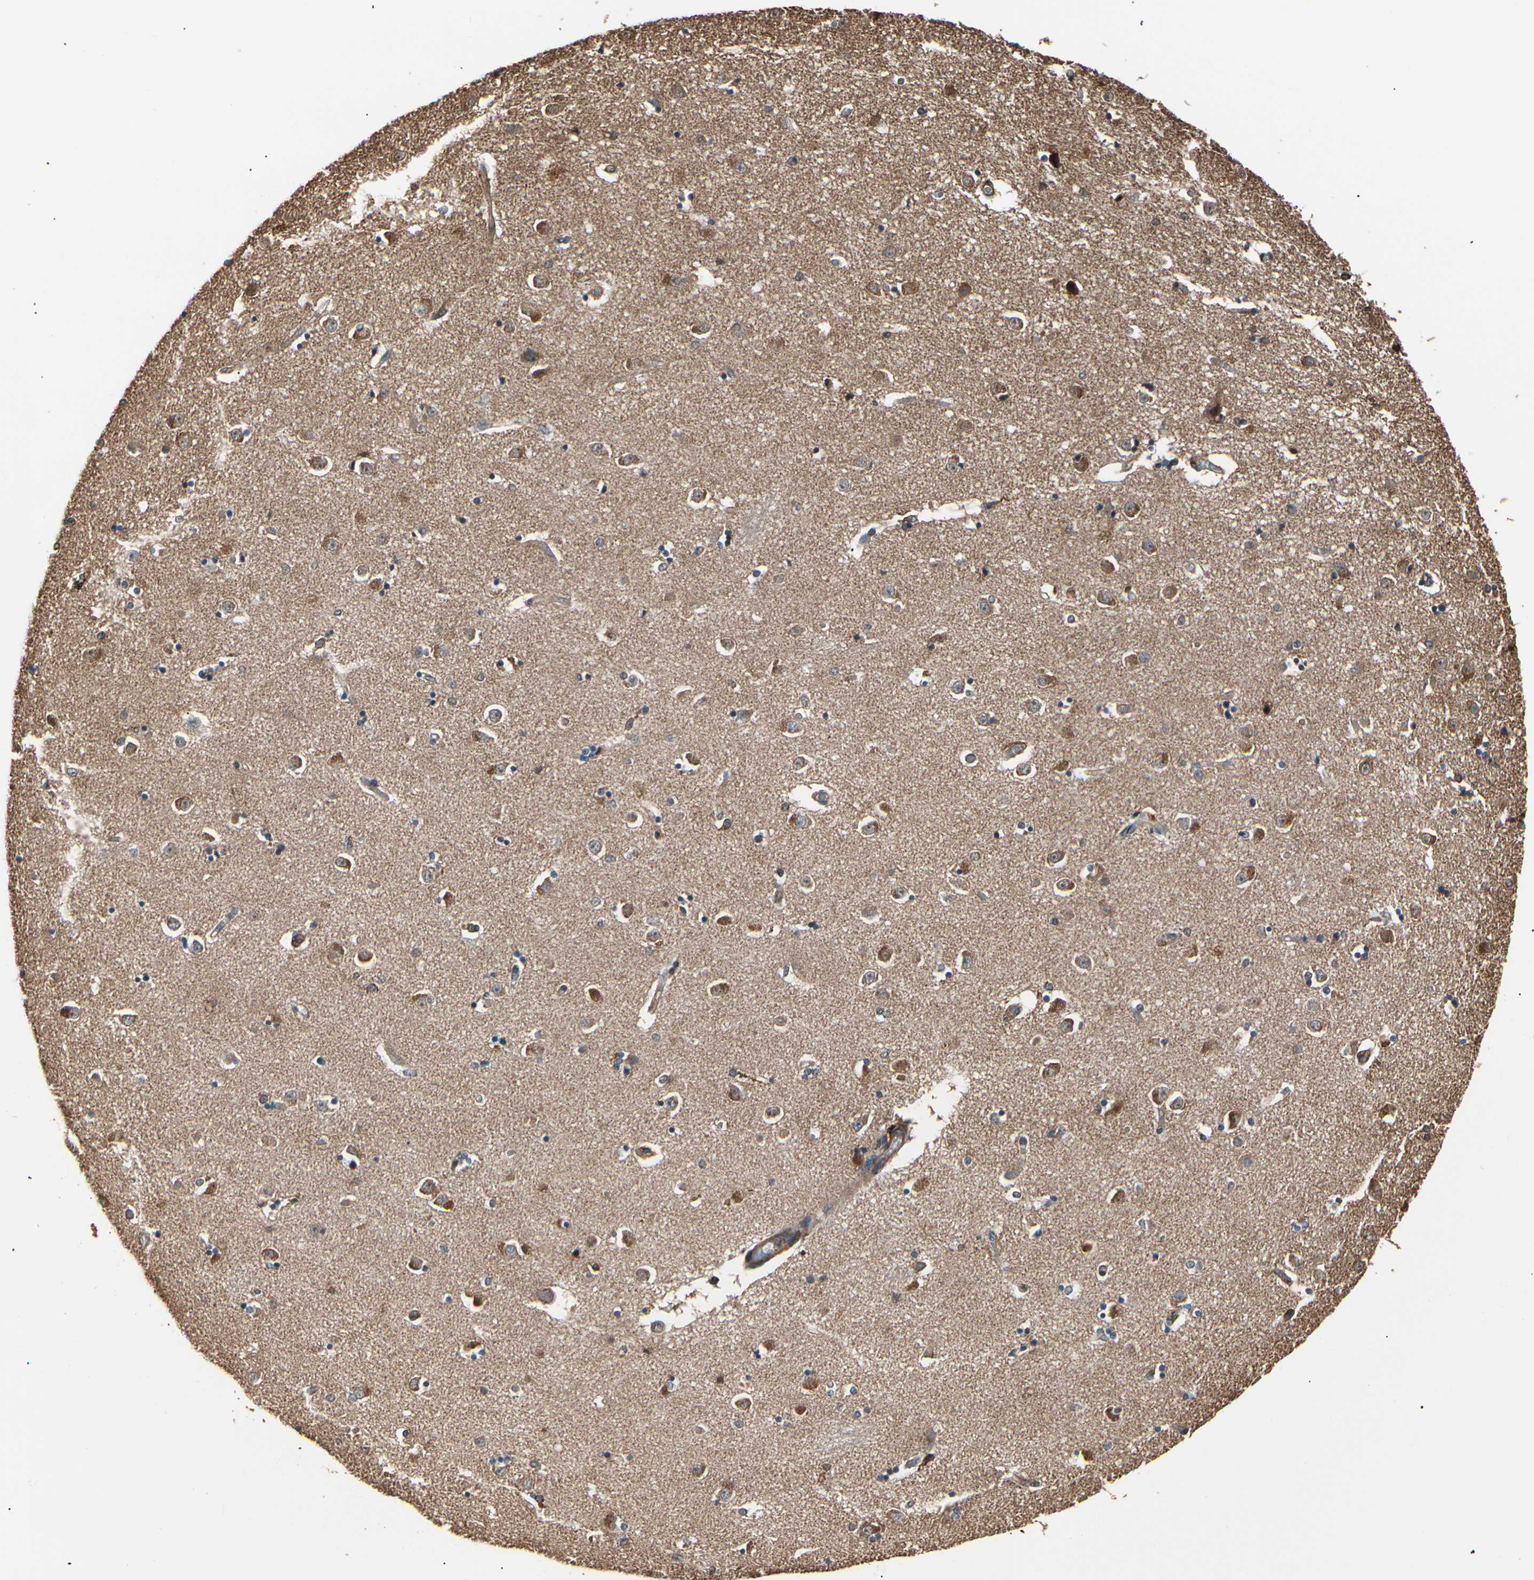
{"staining": {"intensity": "moderate", "quantity": "25%-75%", "location": "cytoplasmic/membranous"}, "tissue": "caudate", "cell_type": "Glial cells", "image_type": "normal", "snomed": [{"axis": "morphology", "description": "Normal tissue, NOS"}, {"axis": "topography", "description": "Lateral ventricle wall"}], "caption": "DAB (3,3'-diaminobenzidine) immunohistochemical staining of normal caudate demonstrates moderate cytoplasmic/membranous protein staining in approximately 25%-75% of glial cells.", "gene": "MAPK13", "patient": {"sex": "female", "age": 54}}